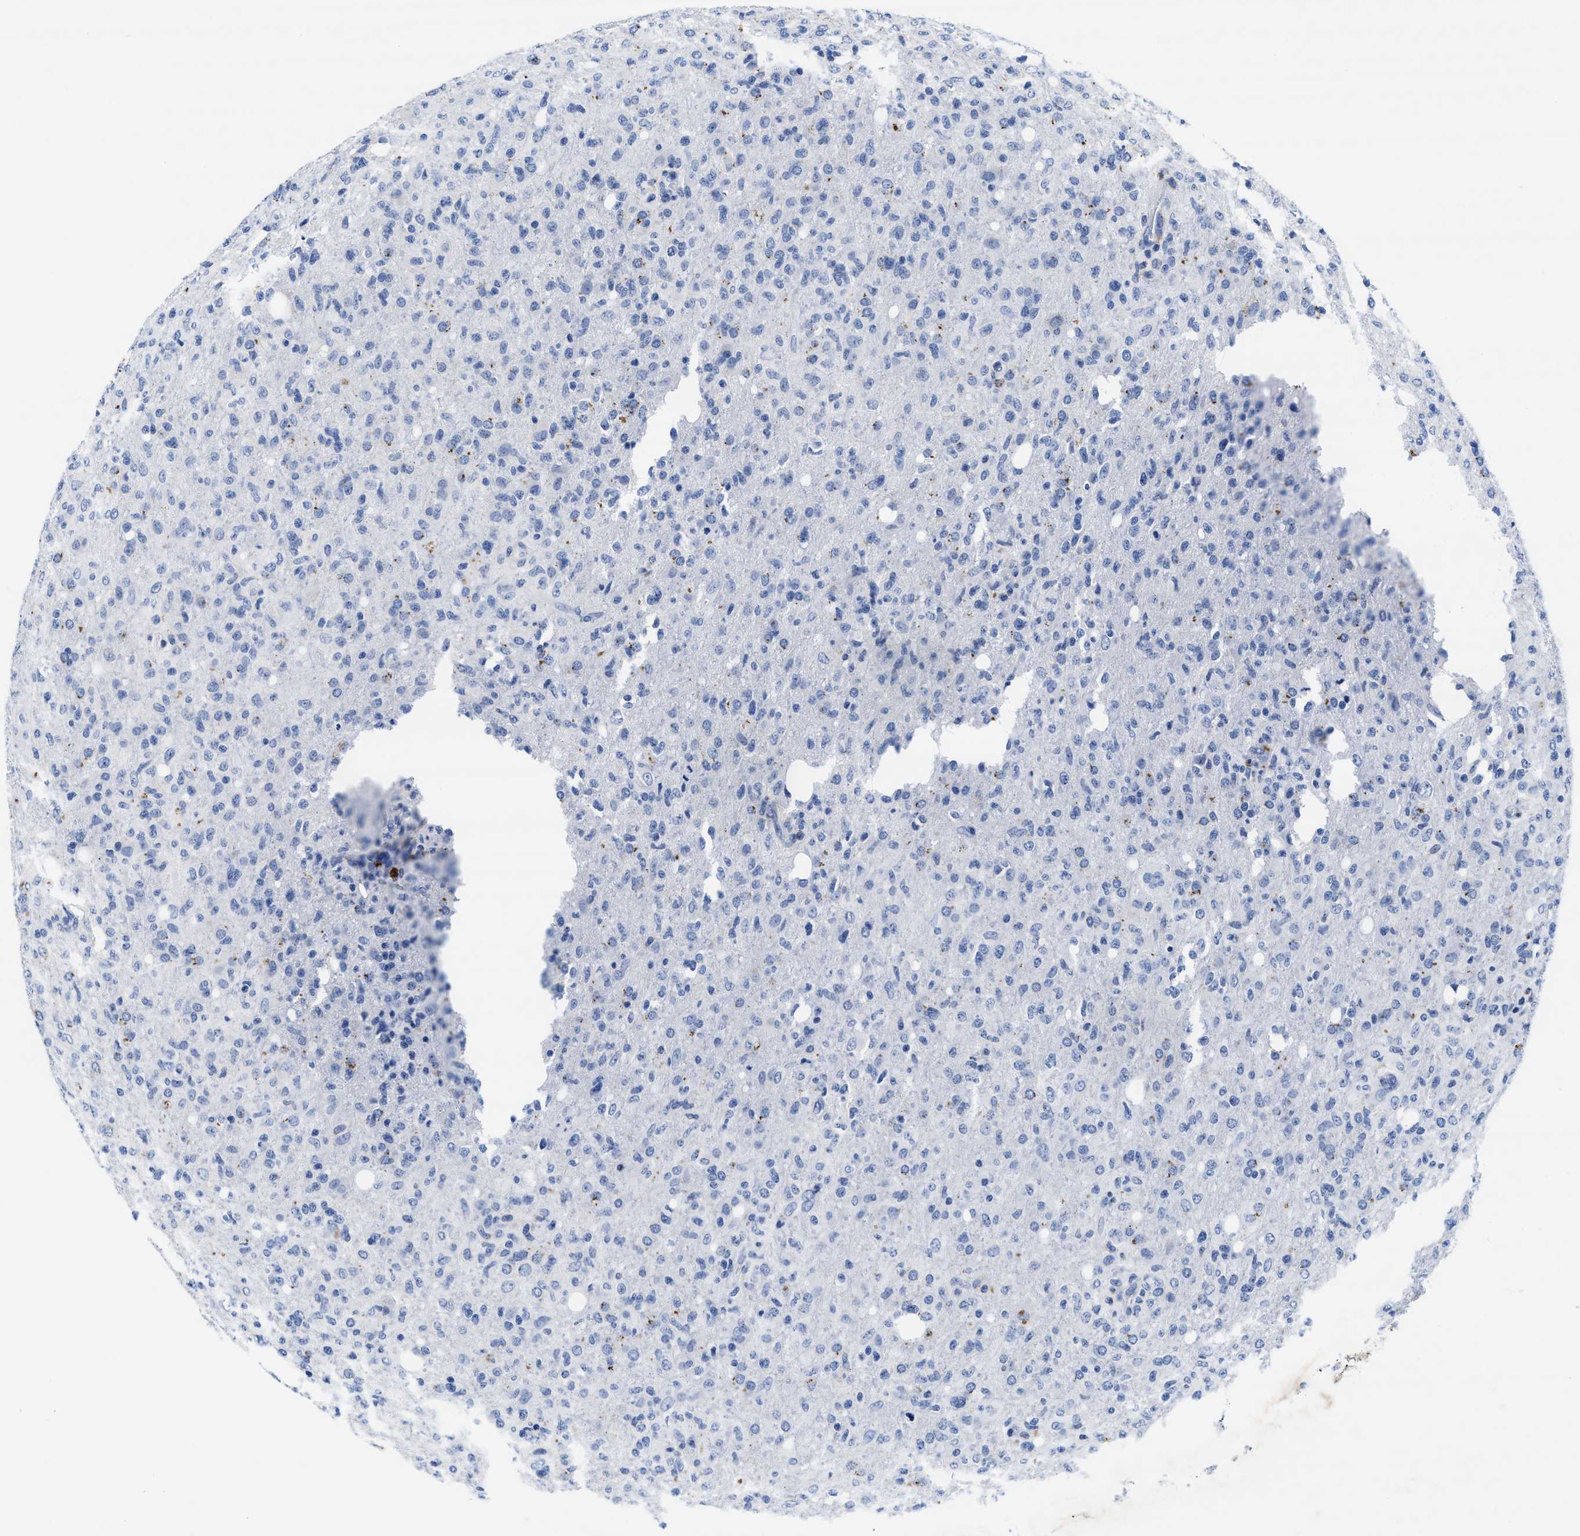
{"staining": {"intensity": "negative", "quantity": "none", "location": "none"}, "tissue": "glioma", "cell_type": "Tumor cells", "image_type": "cancer", "snomed": [{"axis": "morphology", "description": "Glioma, malignant, High grade"}, {"axis": "topography", "description": "Brain"}], "caption": "Immunohistochemistry of human glioma reveals no staining in tumor cells.", "gene": "TTC3", "patient": {"sex": "female", "age": 57}}